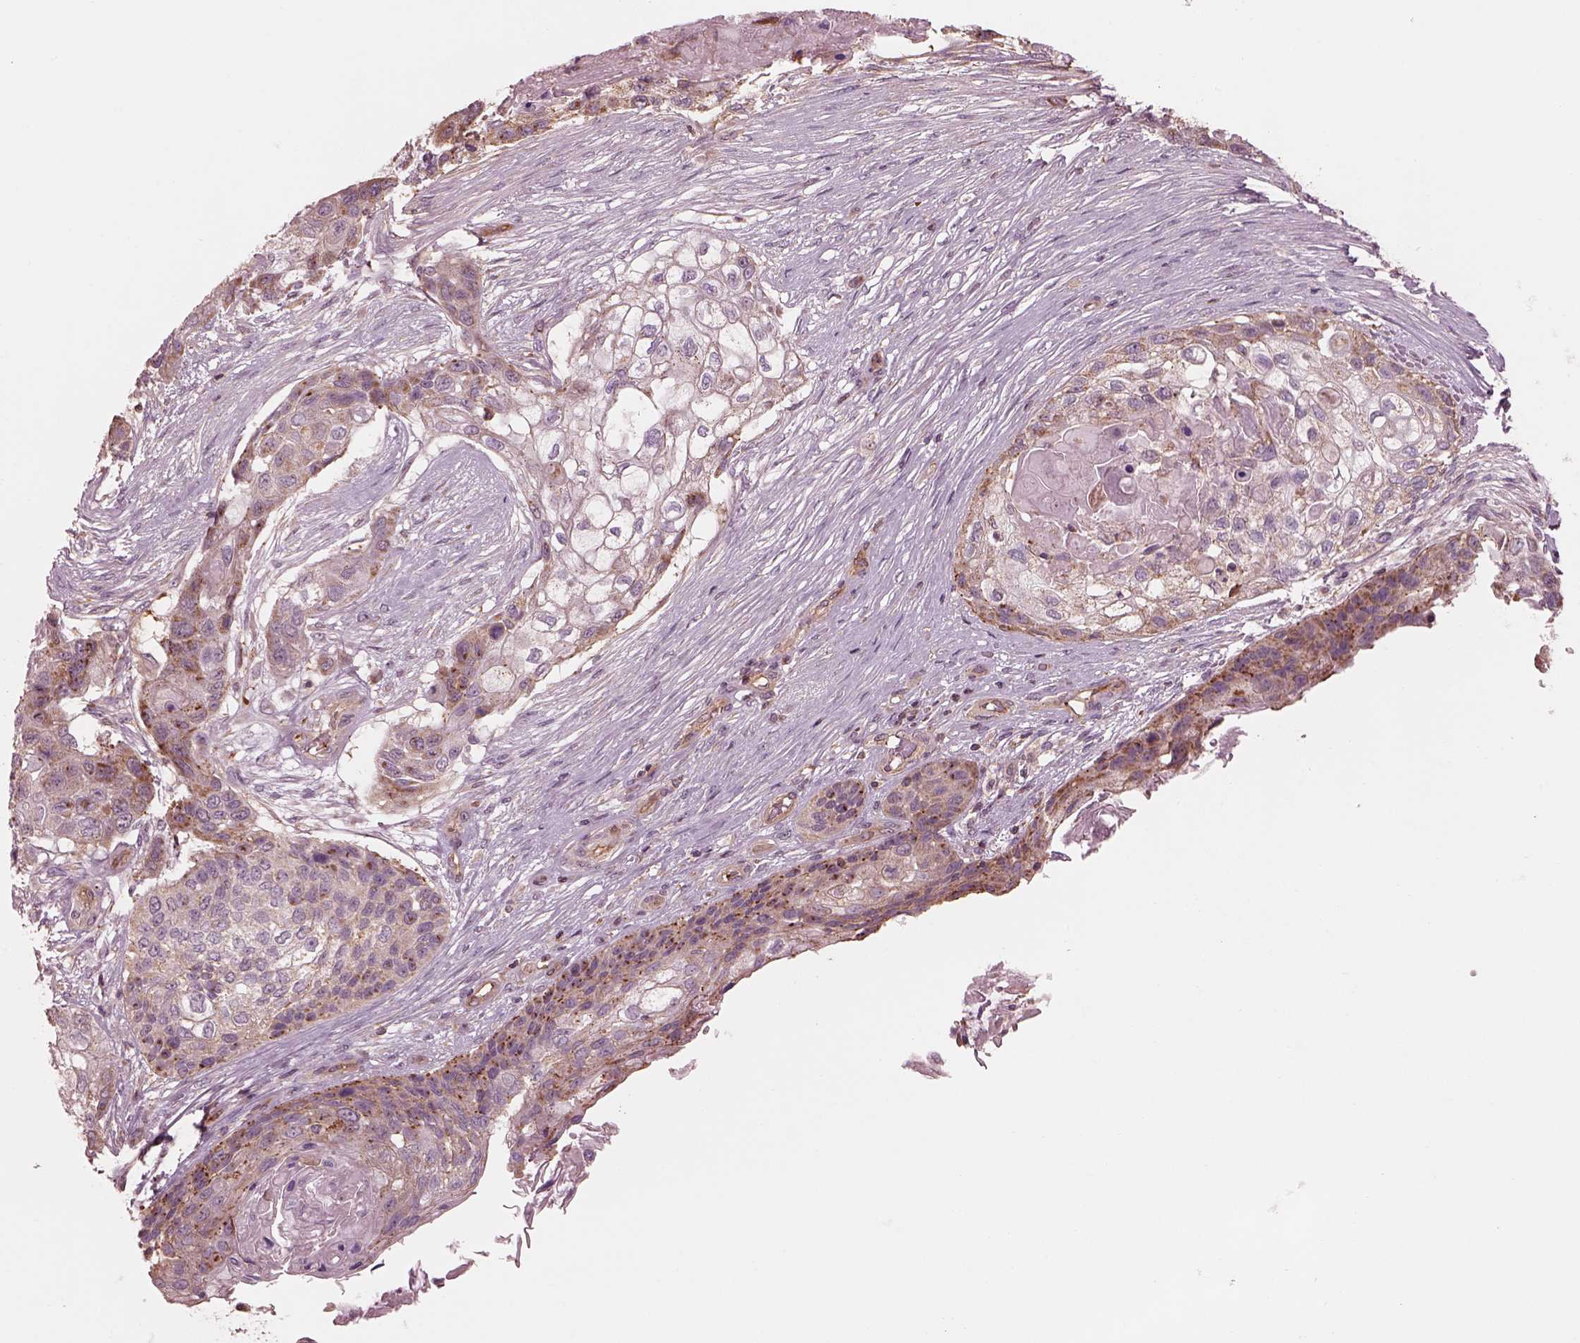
{"staining": {"intensity": "moderate", "quantity": "25%-75%", "location": "cytoplasmic/membranous"}, "tissue": "lung cancer", "cell_type": "Tumor cells", "image_type": "cancer", "snomed": [{"axis": "morphology", "description": "Squamous cell carcinoma, NOS"}, {"axis": "topography", "description": "Lung"}], "caption": "Protein staining of lung cancer (squamous cell carcinoma) tissue displays moderate cytoplasmic/membranous staining in about 25%-75% of tumor cells.", "gene": "STK33", "patient": {"sex": "male", "age": 69}}